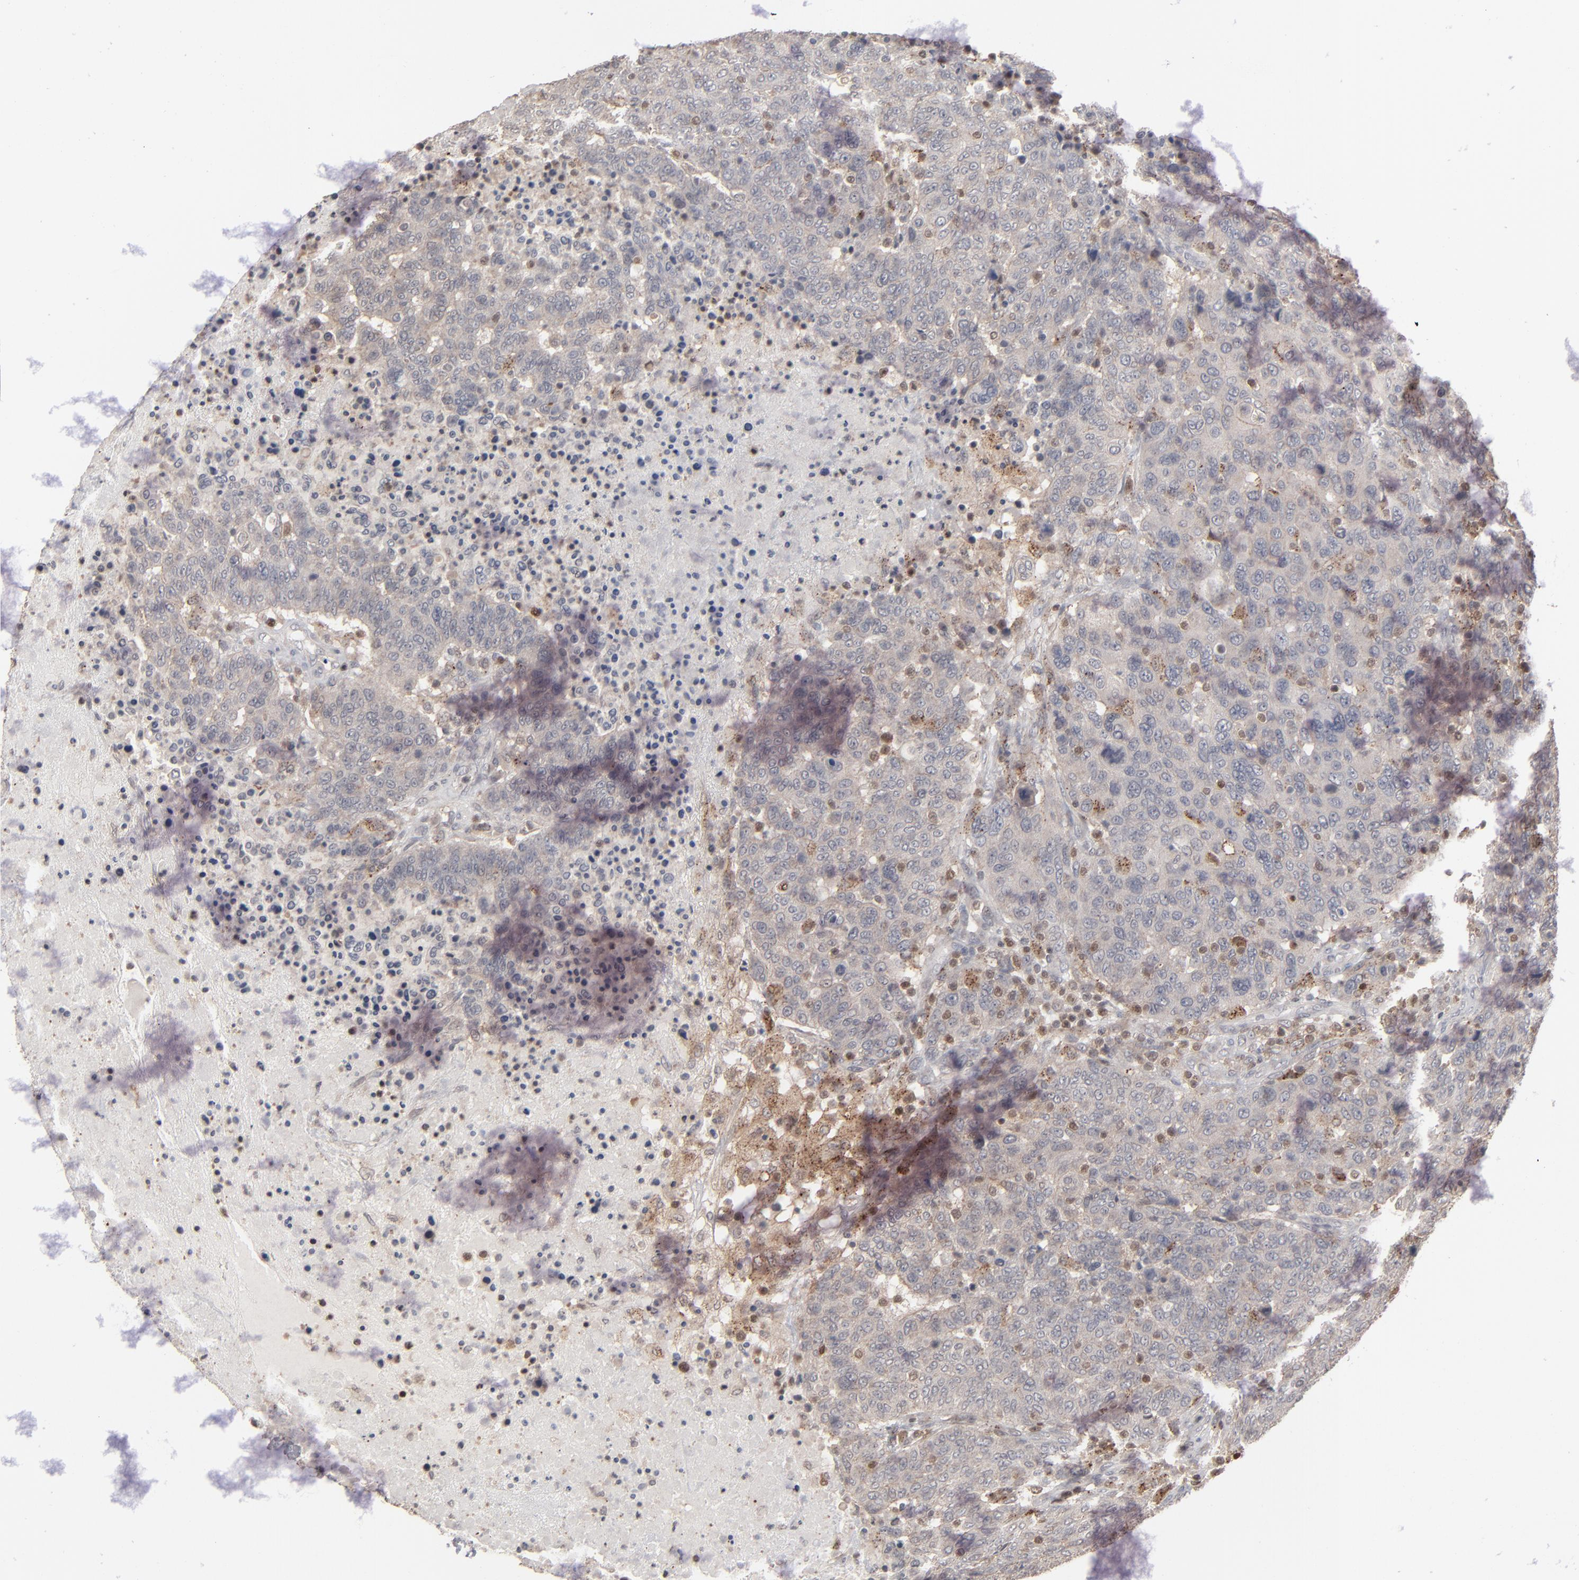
{"staining": {"intensity": "weak", "quantity": ">75%", "location": "cytoplasmic/membranous"}, "tissue": "breast cancer", "cell_type": "Tumor cells", "image_type": "cancer", "snomed": [{"axis": "morphology", "description": "Duct carcinoma"}, {"axis": "topography", "description": "Breast"}], "caption": "The micrograph reveals staining of invasive ductal carcinoma (breast), revealing weak cytoplasmic/membranous protein positivity (brown color) within tumor cells.", "gene": "STAT4", "patient": {"sex": "female", "age": 37}}